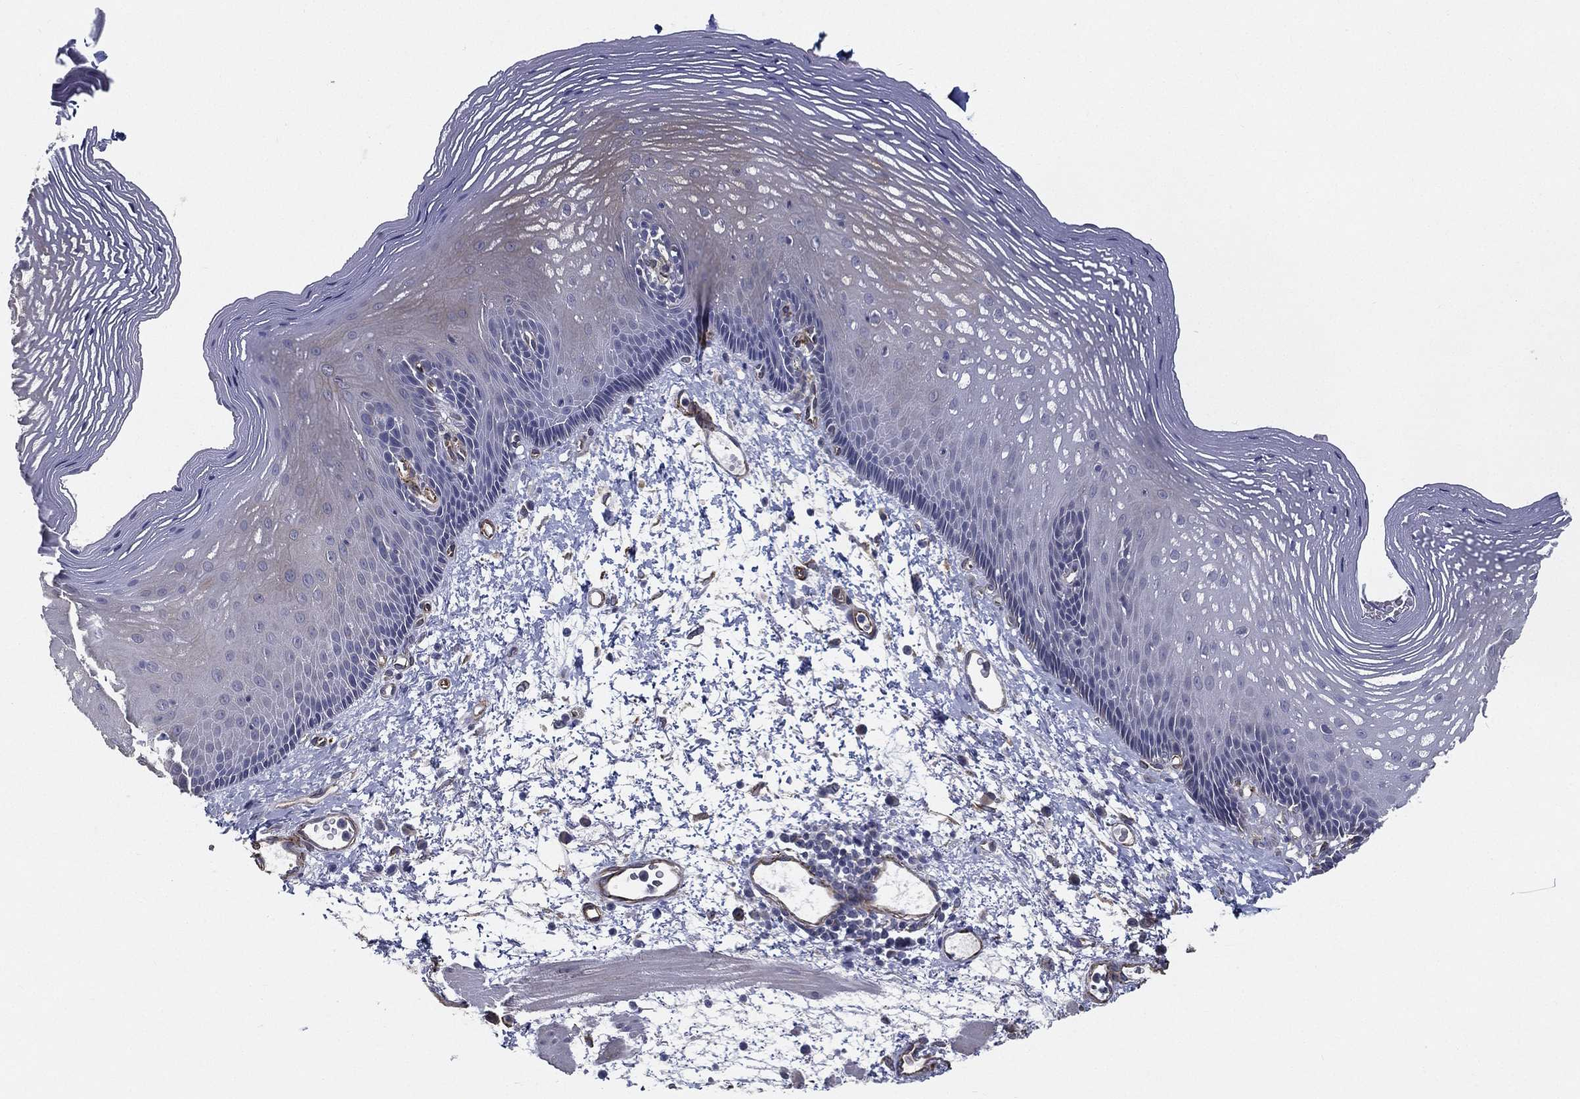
{"staining": {"intensity": "negative", "quantity": "none", "location": "none"}, "tissue": "esophagus", "cell_type": "Squamous epithelial cells", "image_type": "normal", "snomed": [{"axis": "morphology", "description": "Normal tissue, NOS"}, {"axis": "topography", "description": "Esophagus"}], "caption": "DAB (3,3'-diaminobenzidine) immunohistochemical staining of unremarkable esophagus exhibits no significant expression in squamous epithelial cells. Brightfield microscopy of immunohistochemistry stained with DAB (3,3'-diaminobenzidine) (brown) and hematoxylin (blue), captured at high magnification.", "gene": "LRRC56", "patient": {"sex": "male", "age": 76}}